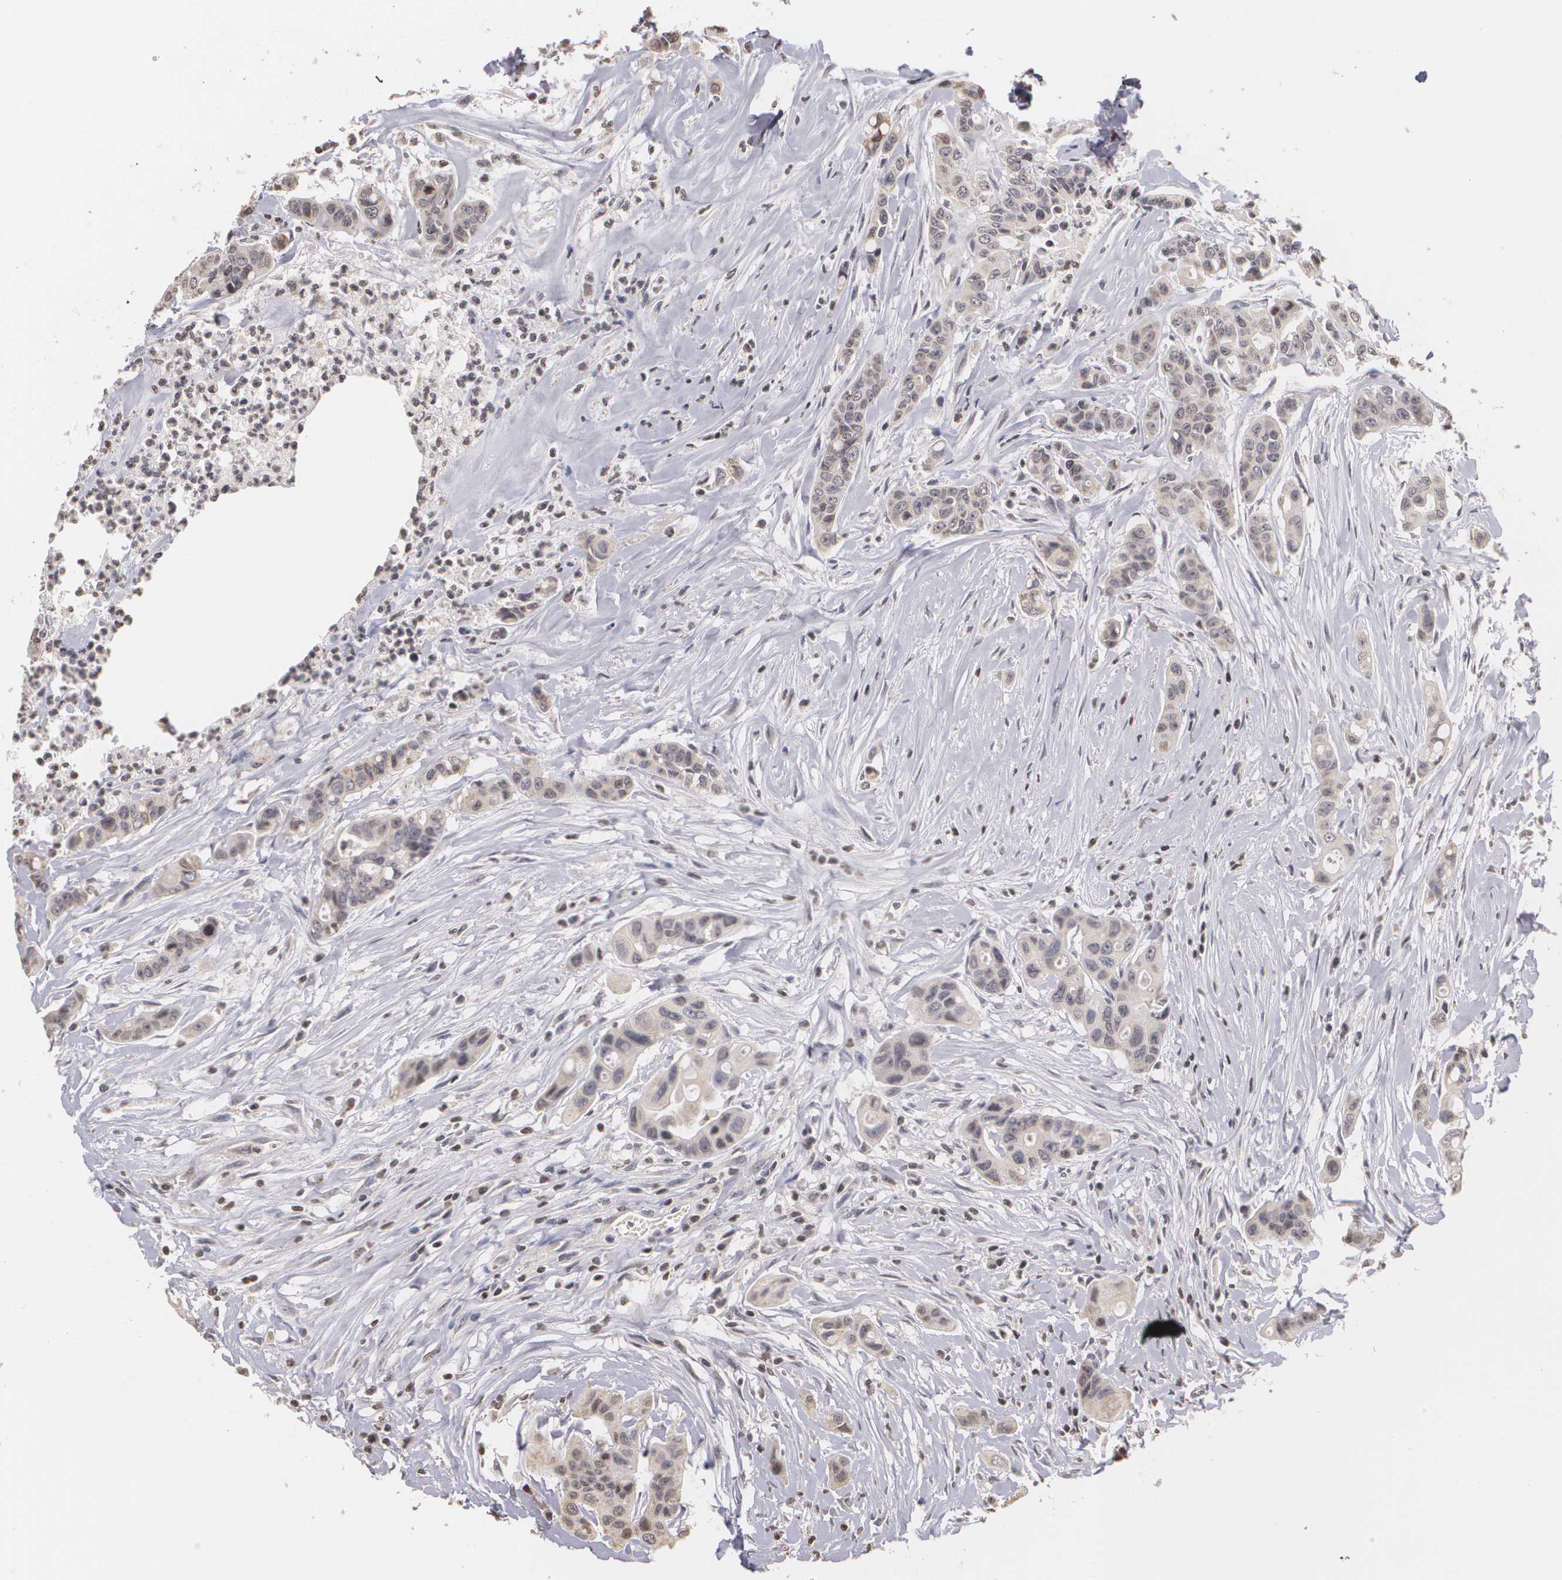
{"staining": {"intensity": "negative", "quantity": "none", "location": "none"}, "tissue": "colorectal cancer", "cell_type": "Tumor cells", "image_type": "cancer", "snomed": [{"axis": "morphology", "description": "Adenocarcinoma, NOS"}, {"axis": "topography", "description": "Colon"}], "caption": "Colorectal cancer (adenocarcinoma) stained for a protein using immunohistochemistry (IHC) exhibits no staining tumor cells.", "gene": "THRB", "patient": {"sex": "female", "age": 70}}